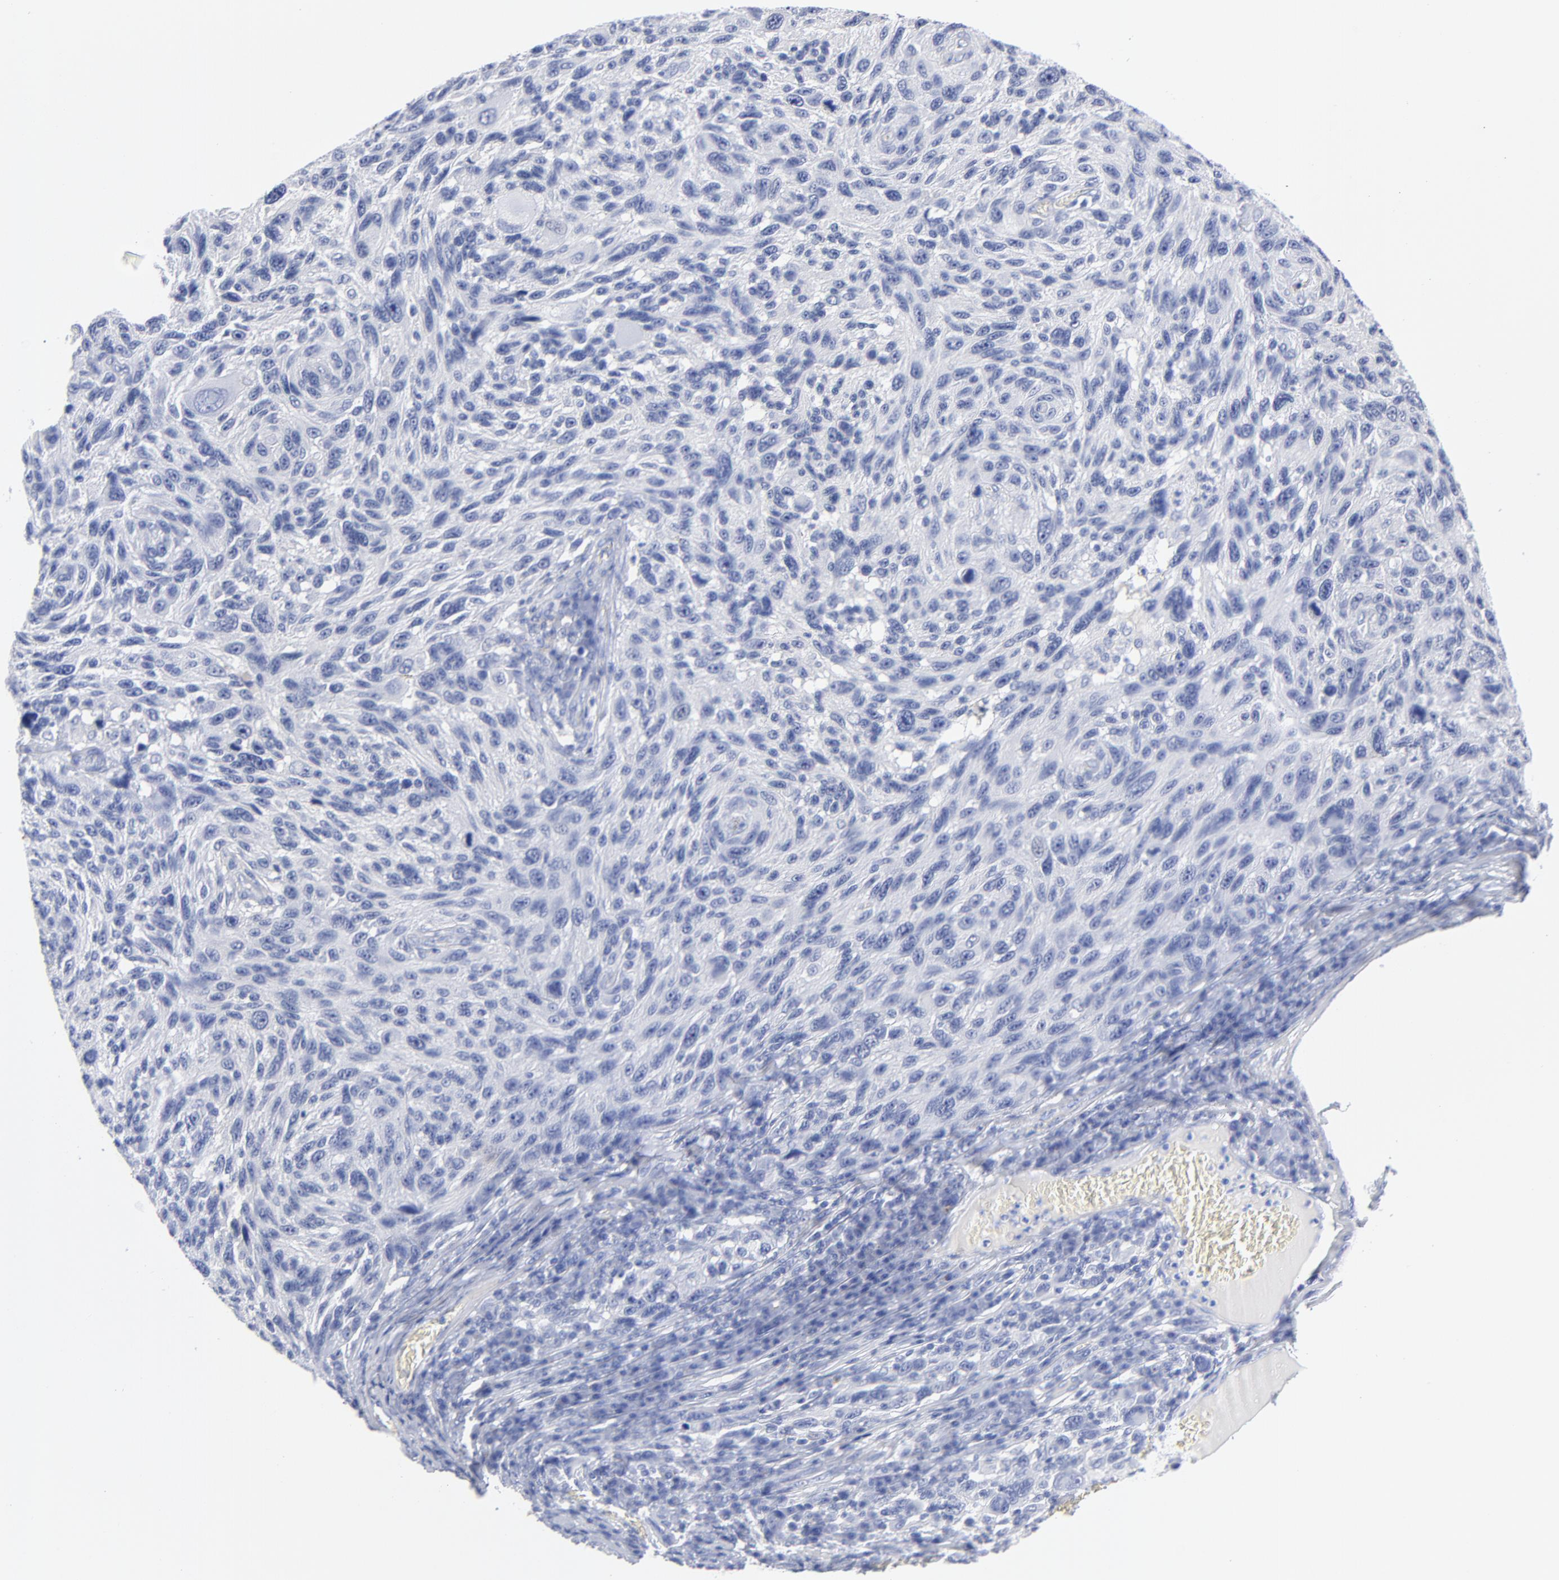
{"staining": {"intensity": "negative", "quantity": "none", "location": "none"}, "tissue": "melanoma", "cell_type": "Tumor cells", "image_type": "cancer", "snomed": [{"axis": "morphology", "description": "Malignant melanoma, NOS"}, {"axis": "topography", "description": "Skin"}], "caption": "An immunohistochemistry (IHC) micrograph of malignant melanoma is shown. There is no staining in tumor cells of malignant melanoma.", "gene": "ACY1", "patient": {"sex": "male", "age": 53}}